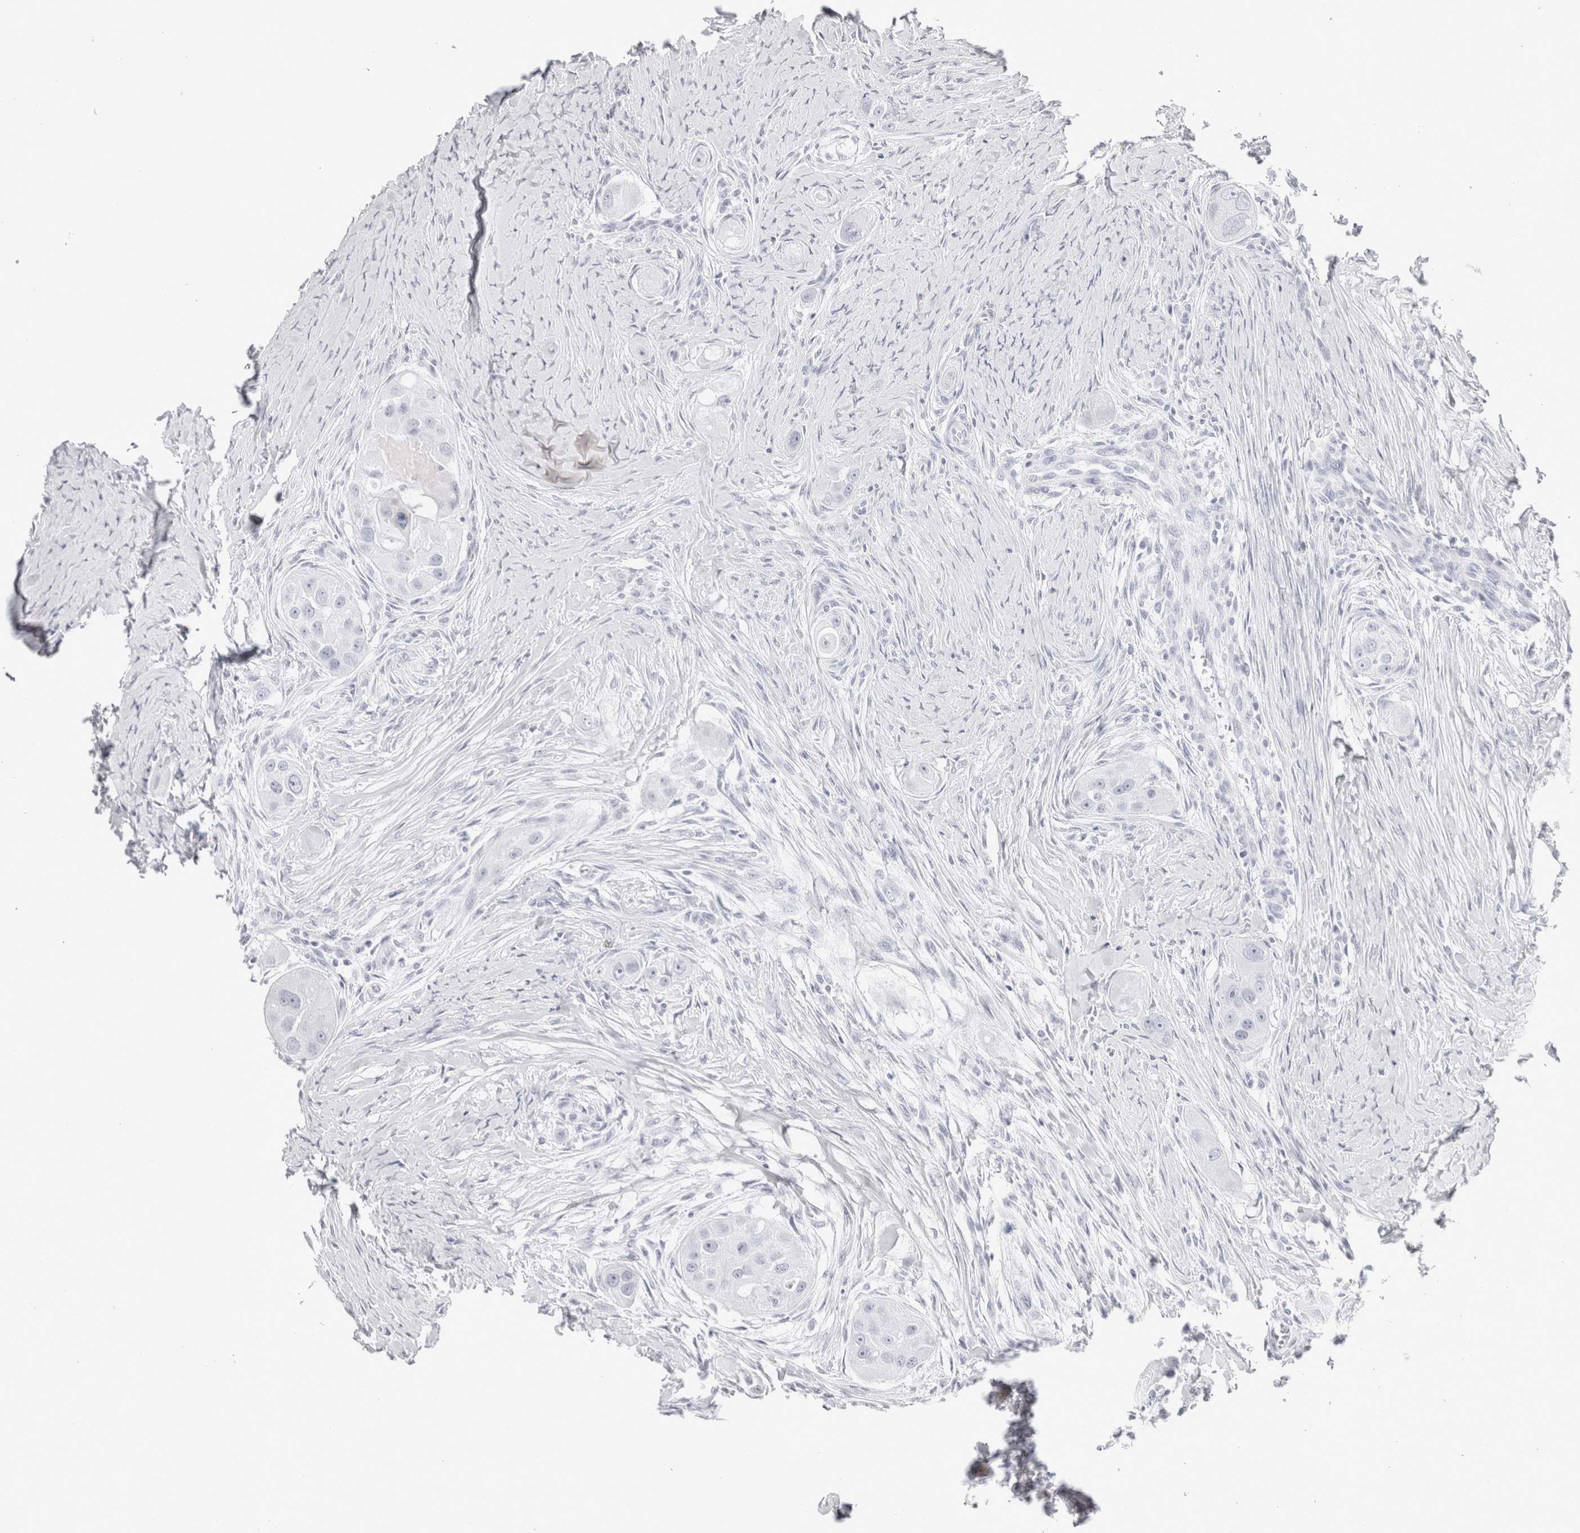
{"staining": {"intensity": "negative", "quantity": "none", "location": "none"}, "tissue": "head and neck cancer", "cell_type": "Tumor cells", "image_type": "cancer", "snomed": [{"axis": "morphology", "description": "Normal tissue, NOS"}, {"axis": "morphology", "description": "Squamous cell carcinoma, NOS"}, {"axis": "topography", "description": "Skeletal muscle"}, {"axis": "topography", "description": "Head-Neck"}], "caption": "Head and neck squamous cell carcinoma was stained to show a protein in brown. There is no significant expression in tumor cells.", "gene": "GARIN1A", "patient": {"sex": "male", "age": 51}}